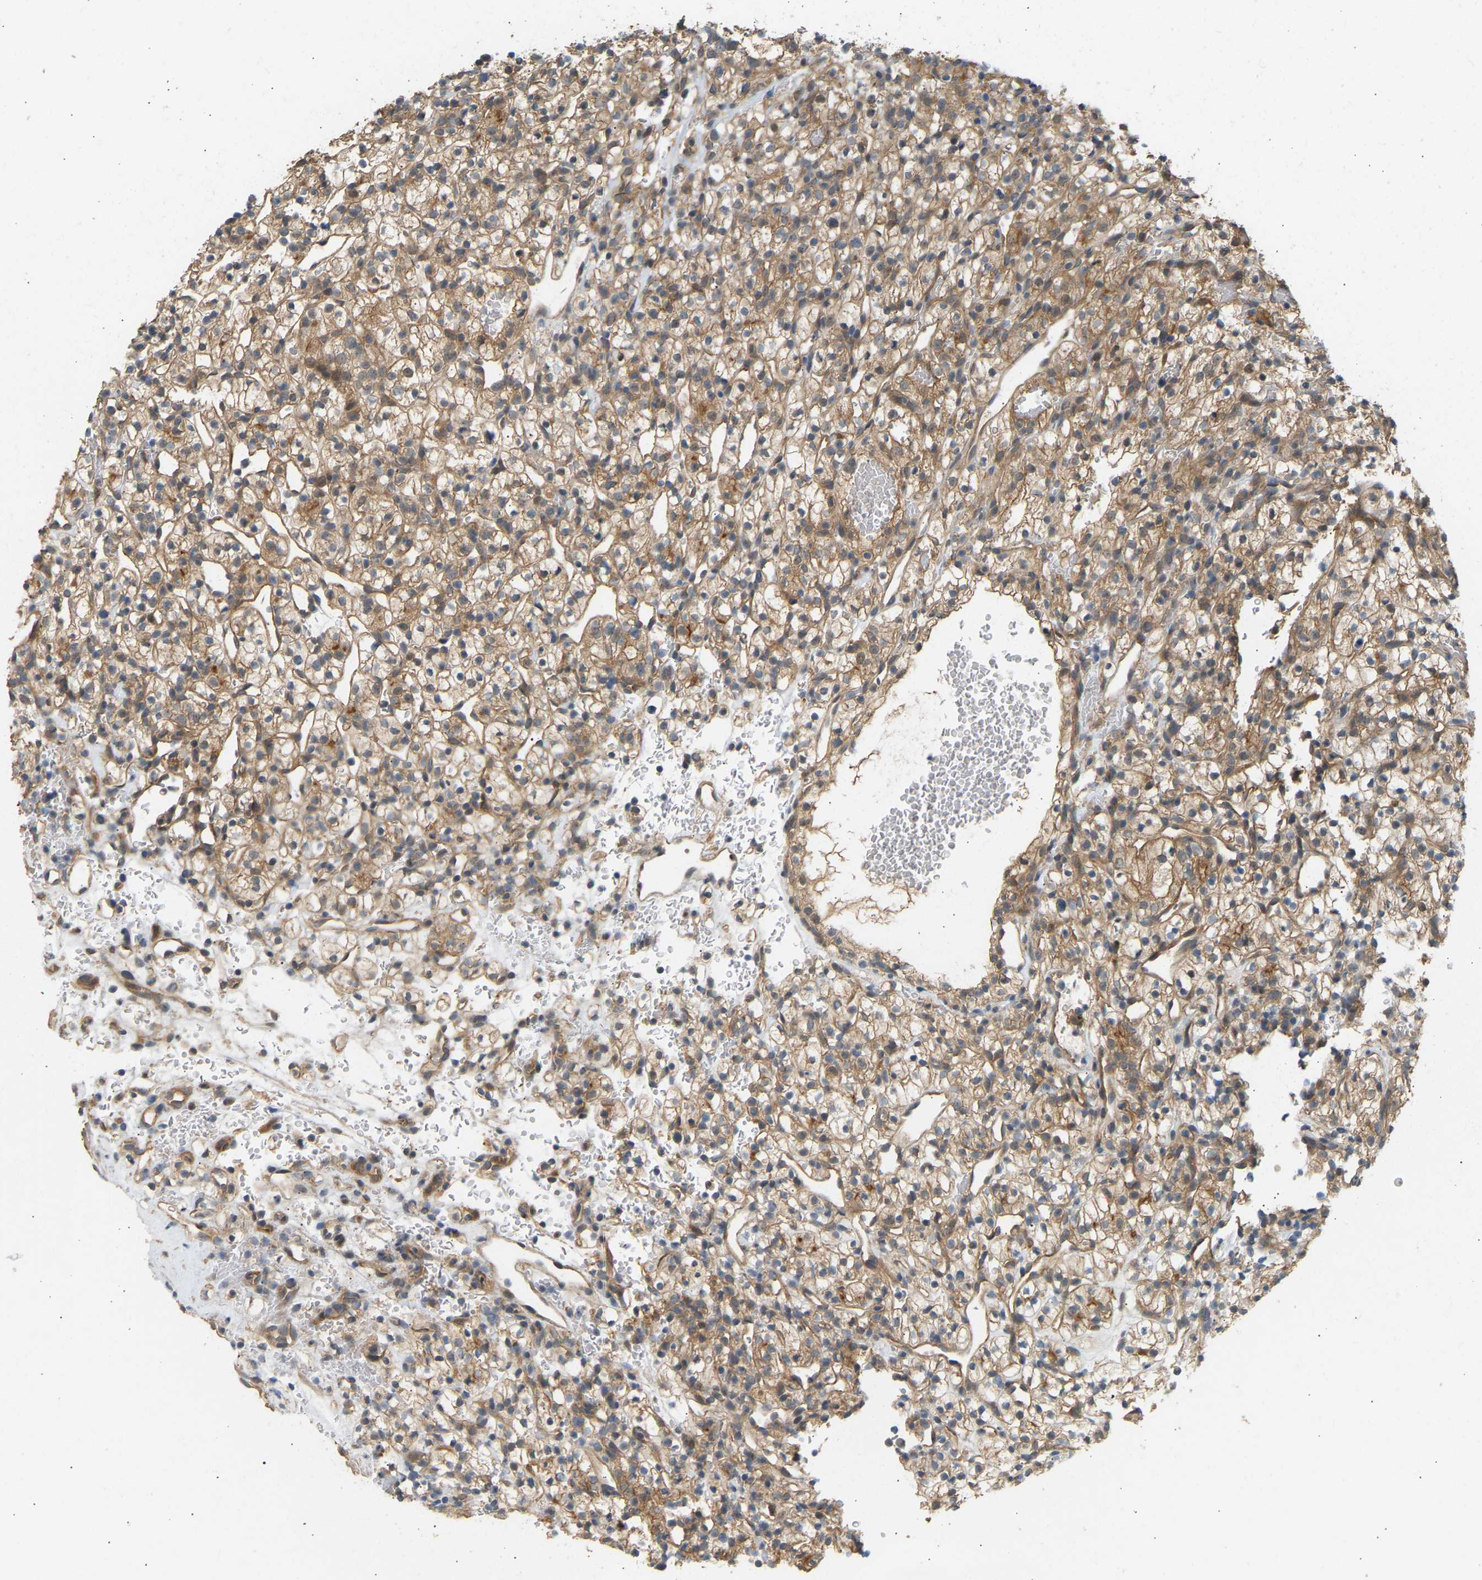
{"staining": {"intensity": "moderate", "quantity": ">75%", "location": "cytoplasmic/membranous"}, "tissue": "renal cancer", "cell_type": "Tumor cells", "image_type": "cancer", "snomed": [{"axis": "morphology", "description": "Adenocarcinoma, NOS"}, {"axis": "topography", "description": "Kidney"}], "caption": "An IHC micrograph of tumor tissue is shown. Protein staining in brown shows moderate cytoplasmic/membranous positivity in renal cancer (adenocarcinoma) within tumor cells. (IHC, brightfield microscopy, high magnification).", "gene": "RGL1", "patient": {"sex": "female", "age": 57}}